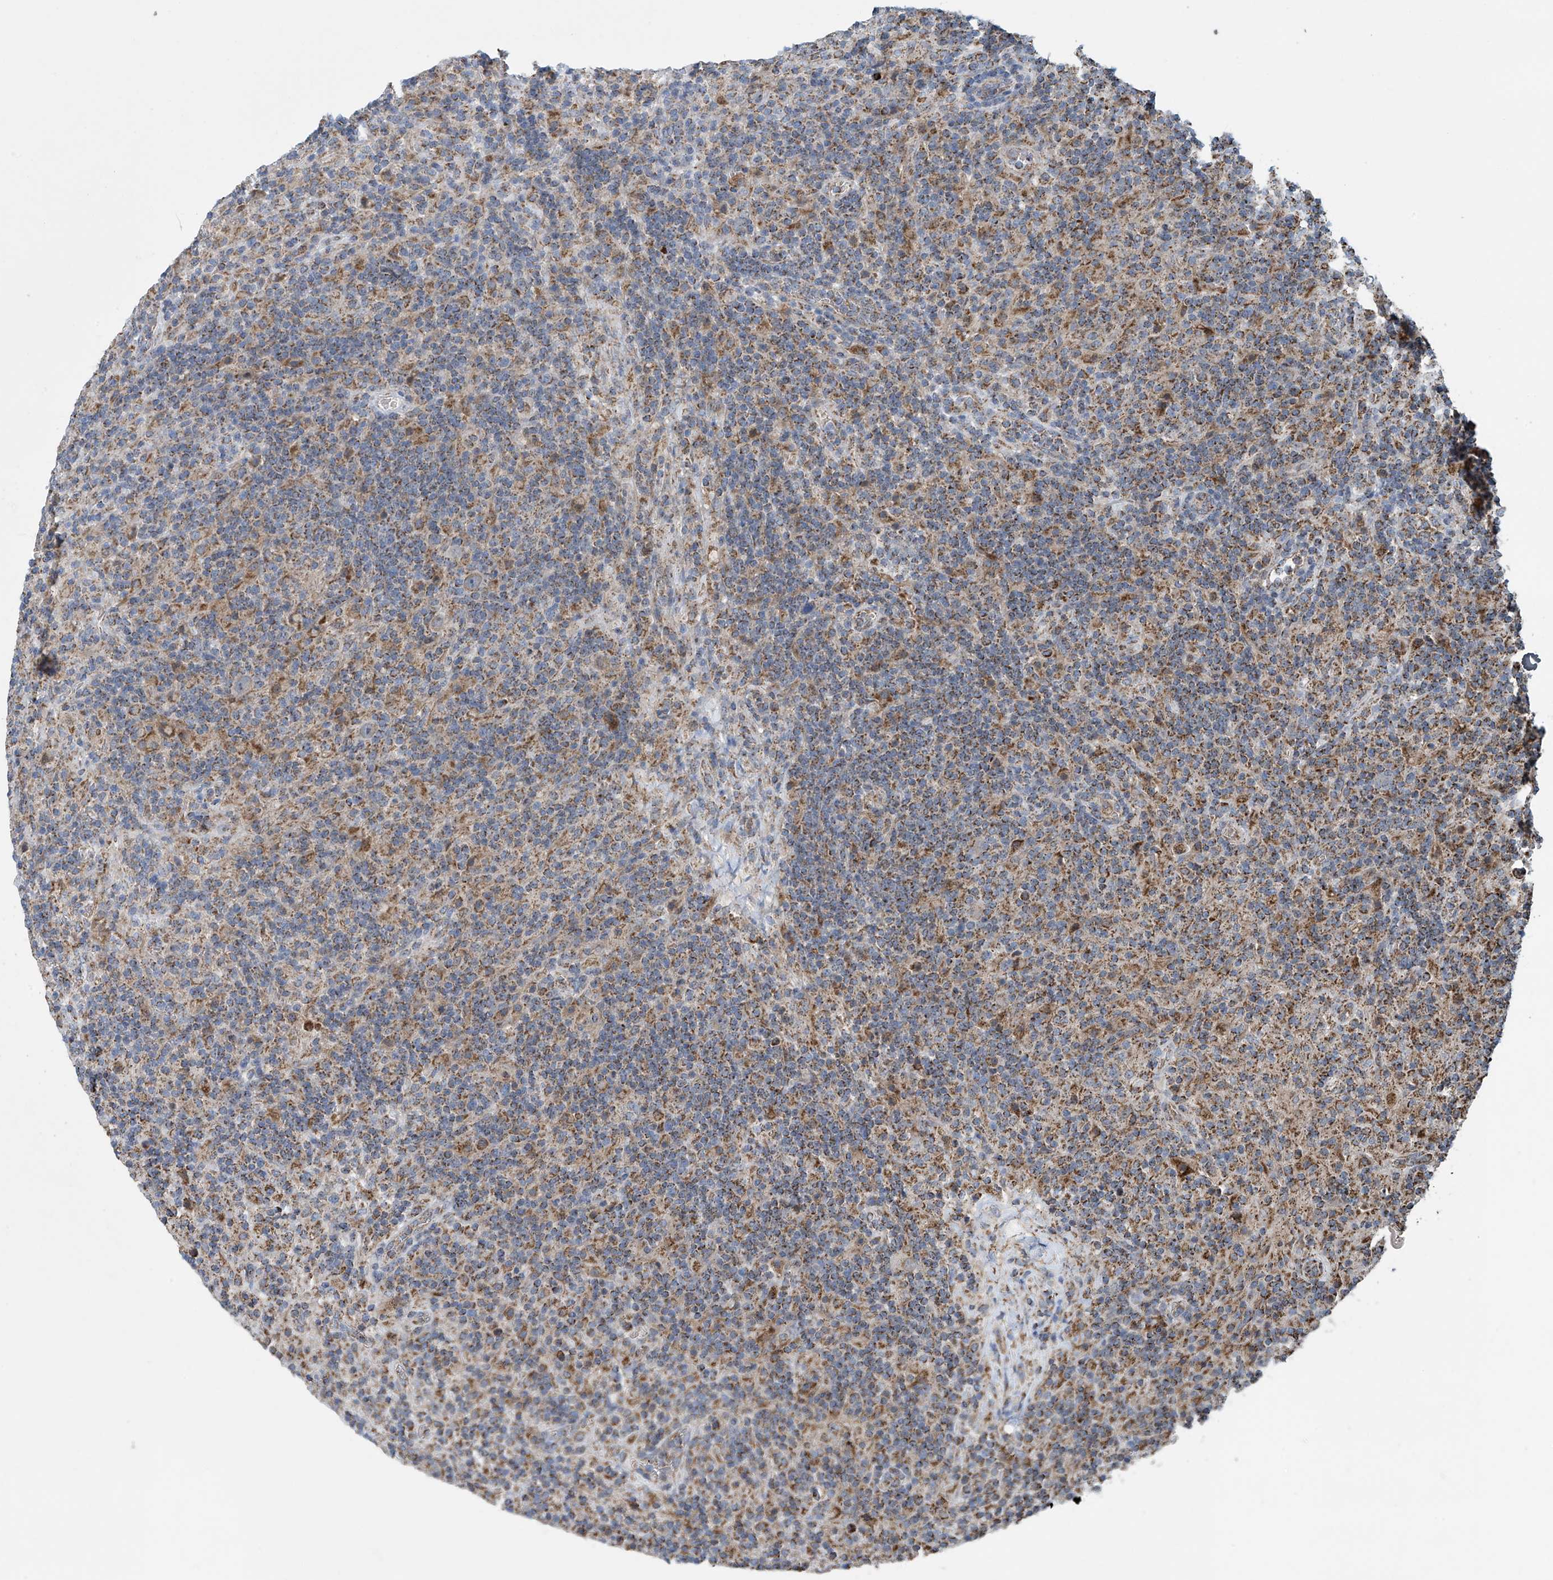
{"staining": {"intensity": "weak", "quantity": "25%-75%", "location": "cytoplasmic/membranous"}, "tissue": "lymphoma", "cell_type": "Tumor cells", "image_type": "cancer", "snomed": [{"axis": "morphology", "description": "Hodgkin's disease, NOS"}, {"axis": "topography", "description": "Lymph node"}], "caption": "Protein analysis of lymphoma tissue exhibits weak cytoplasmic/membranous staining in about 25%-75% of tumor cells.", "gene": "COMMD1", "patient": {"sex": "male", "age": 70}}